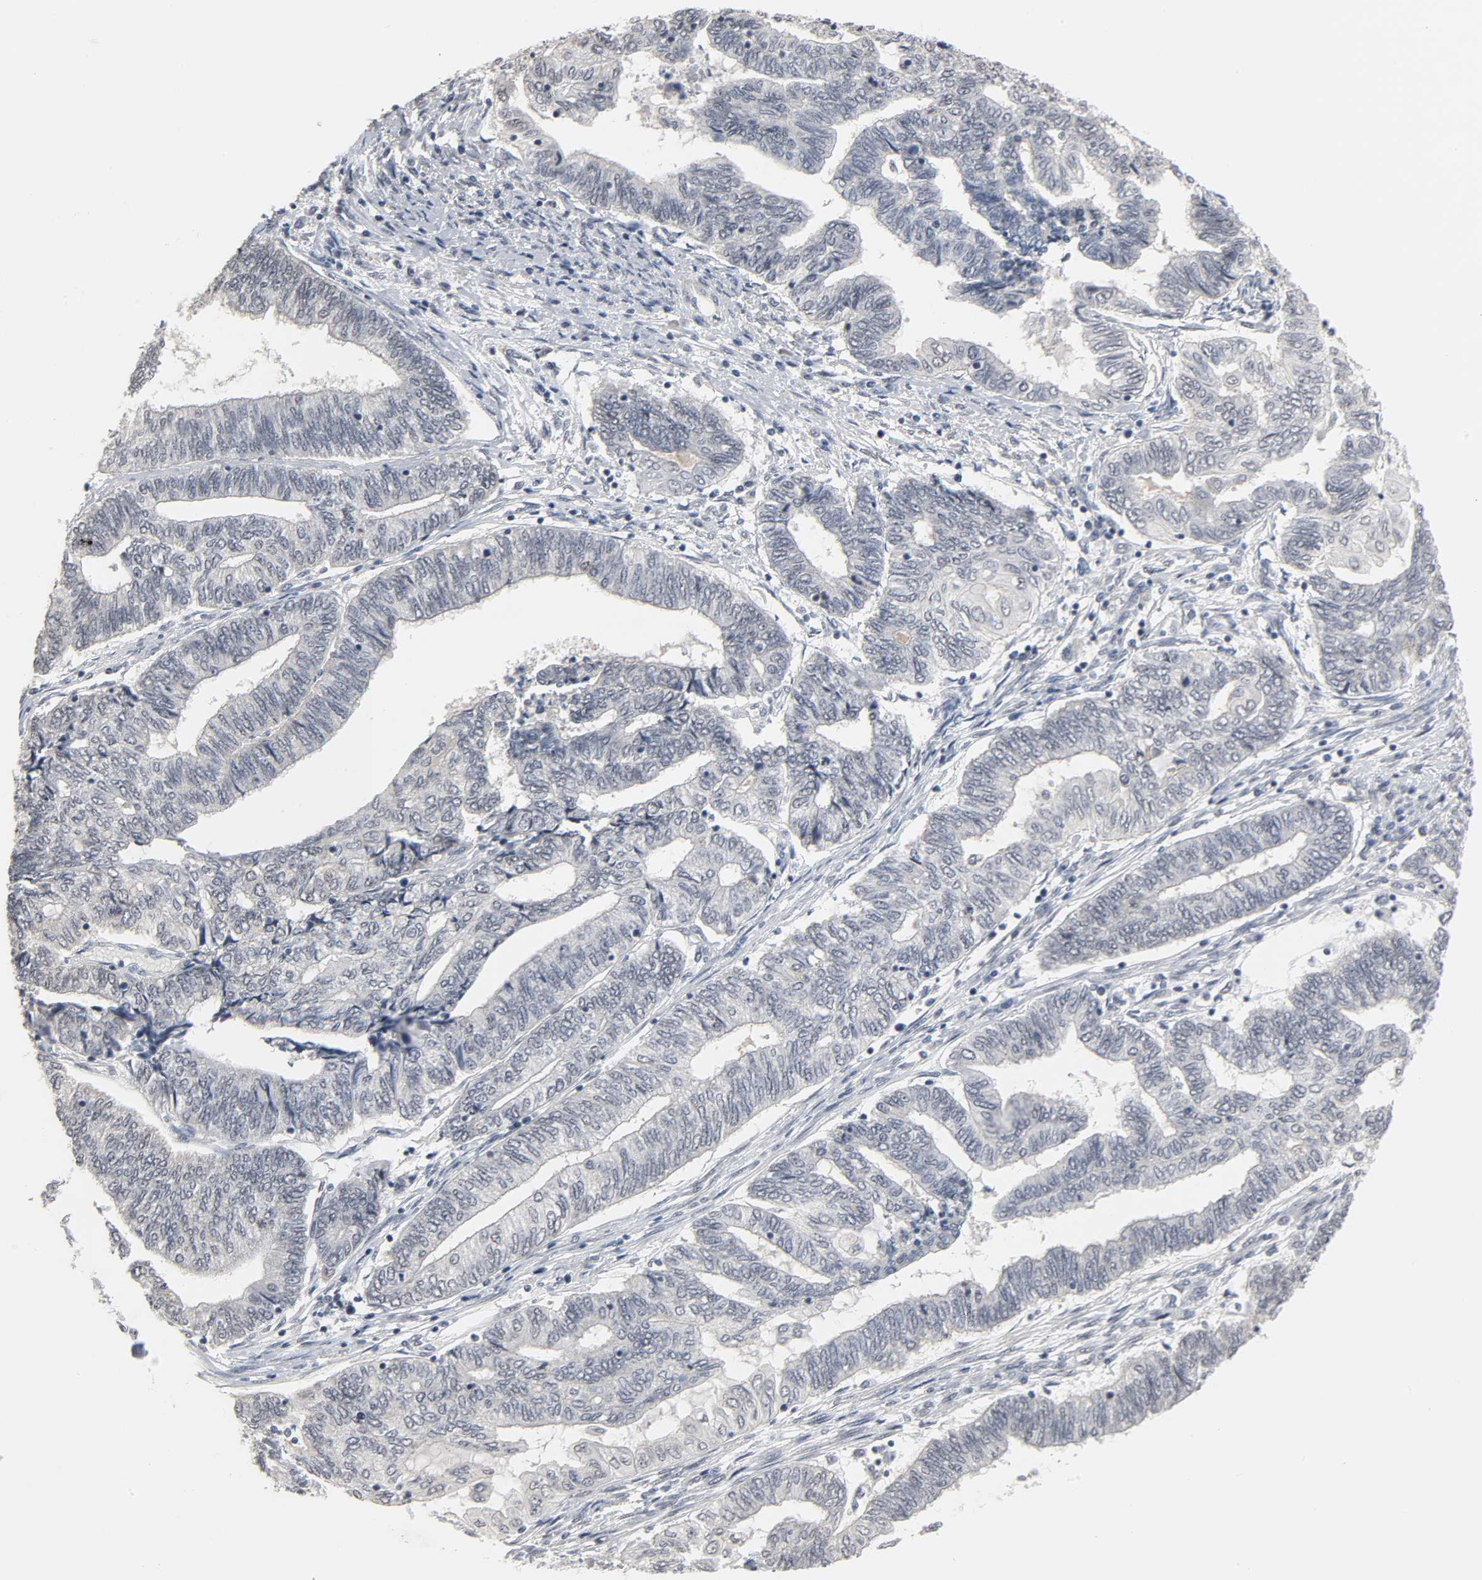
{"staining": {"intensity": "negative", "quantity": "none", "location": "none"}, "tissue": "endometrial cancer", "cell_type": "Tumor cells", "image_type": "cancer", "snomed": [{"axis": "morphology", "description": "Adenocarcinoma, NOS"}, {"axis": "topography", "description": "Uterus"}, {"axis": "topography", "description": "Endometrium"}], "caption": "A high-resolution photomicrograph shows IHC staining of endometrial adenocarcinoma, which exhibits no significant expression in tumor cells.", "gene": "ACSS2", "patient": {"sex": "female", "age": 70}}